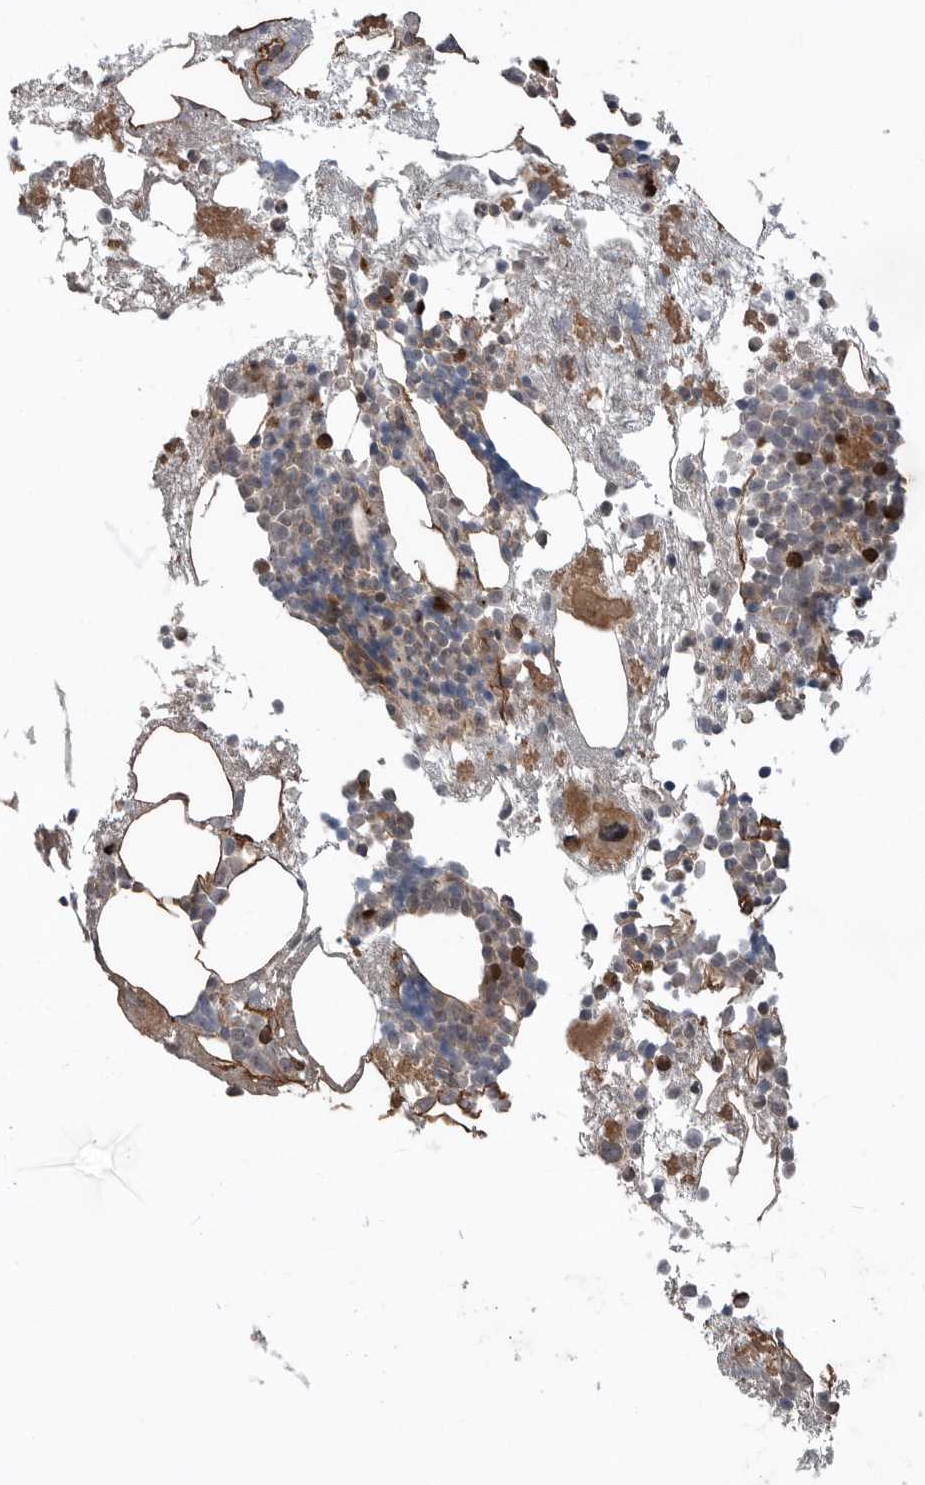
{"staining": {"intensity": "weak", "quantity": ">75%", "location": "cytoplasmic/membranous"}, "tissue": "bone marrow", "cell_type": "Hematopoietic cells", "image_type": "normal", "snomed": [{"axis": "morphology", "description": "Normal tissue, NOS"}, {"axis": "morphology", "description": "Inflammation, NOS"}, {"axis": "topography", "description": "Bone marrow"}], "caption": "Bone marrow stained with immunohistochemistry displays weak cytoplasmic/membranous staining in about >75% of hematopoietic cells.", "gene": "PEAK1", "patient": {"sex": "female", "age": 81}}